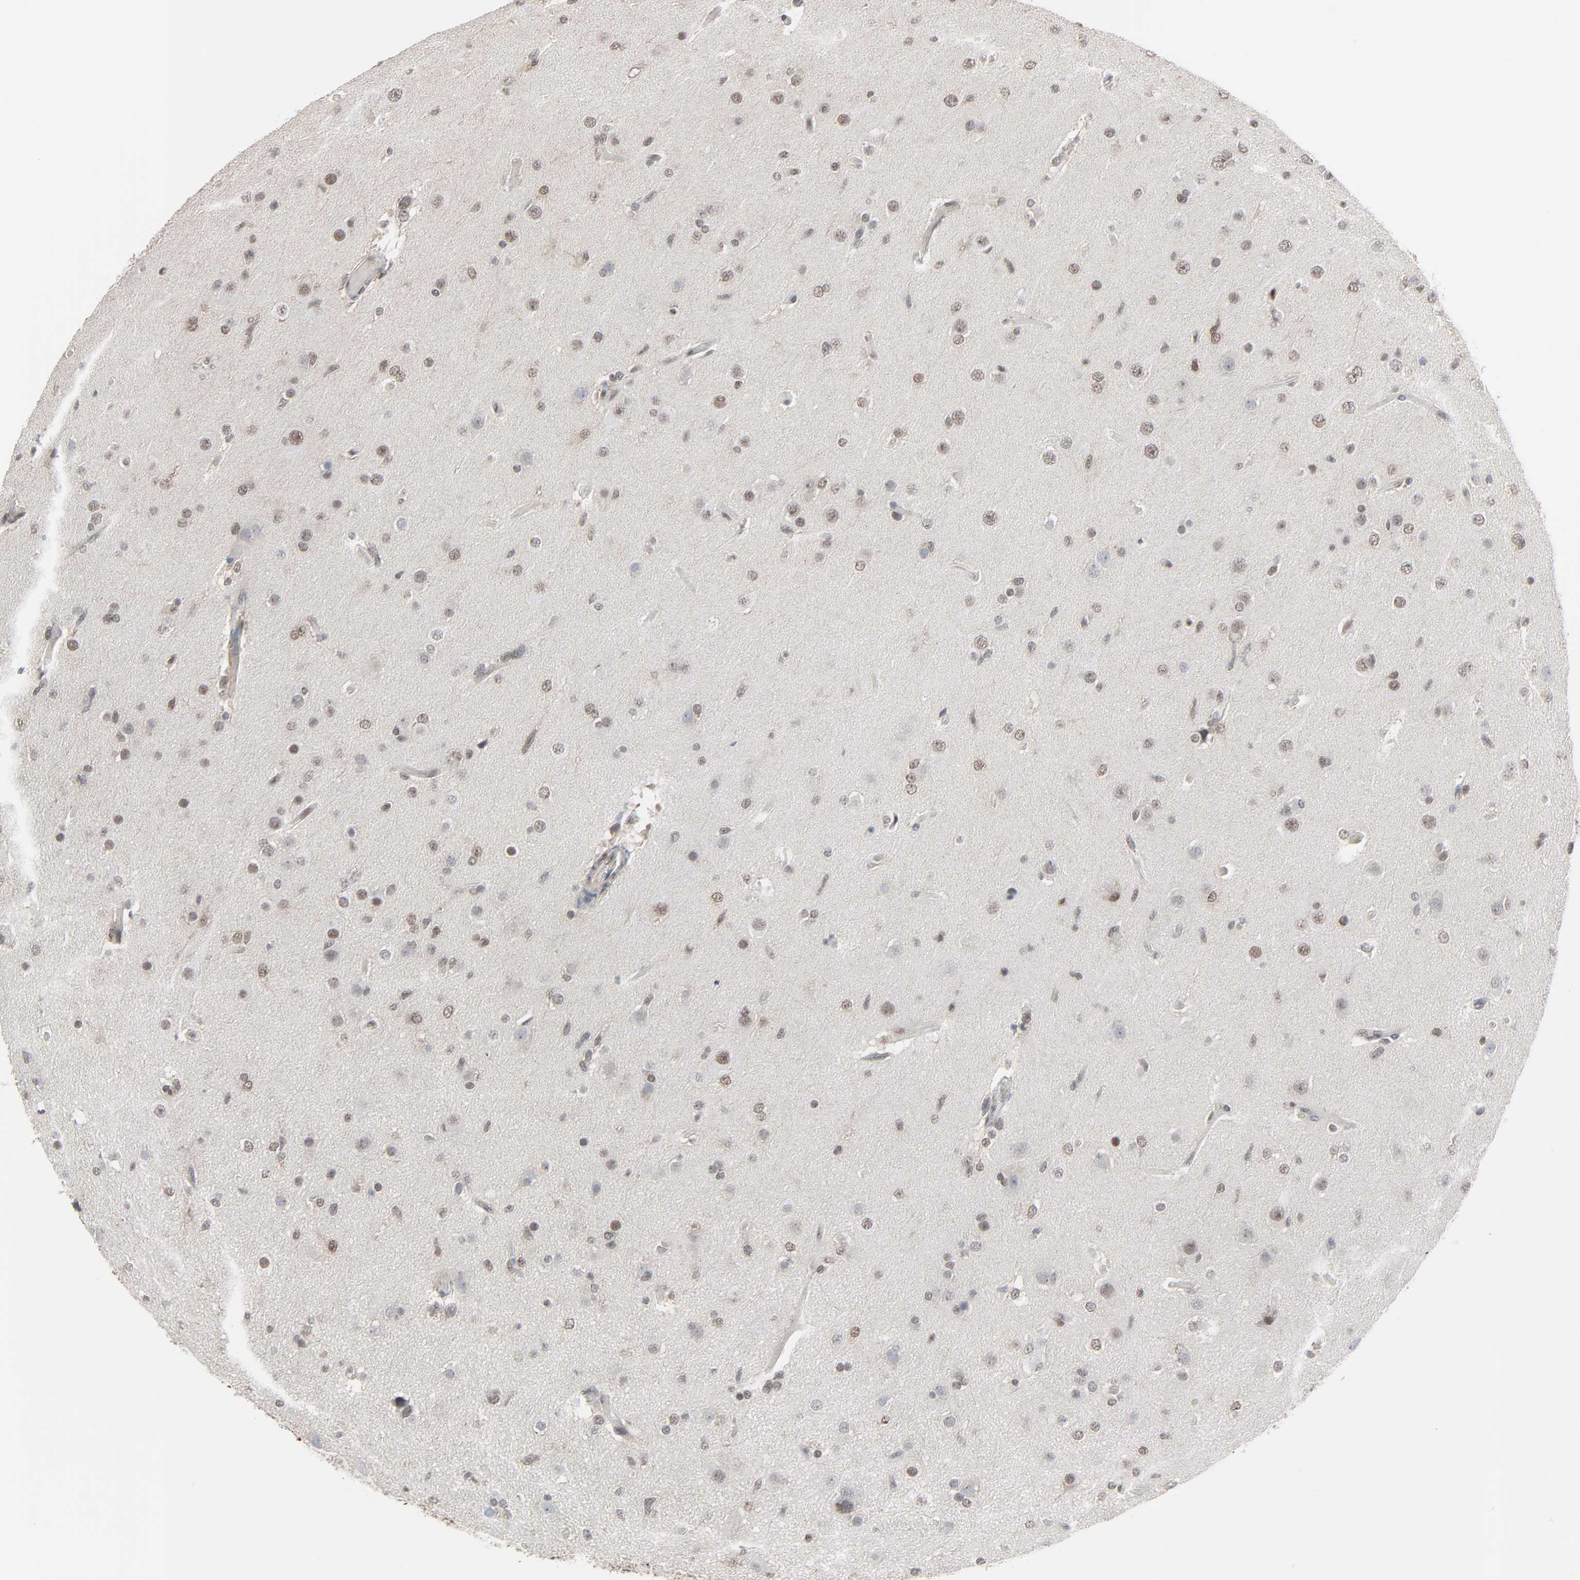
{"staining": {"intensity": "weak", "quantity": "<25%", "location": "nuclear"}, "tissue": "glioma", "cell_type": "Tumor cells", "image_type": "cancer", "snomed": [{"axis": "morphology", "description": "Glioma, malignant, High grade"}, {"axis": "topography", "description": "Brain"}], "caption": "Immunohistochemistry photomicrograph of glioma stained for a protein (brown), which exhibits no staining in tumor cells.", "gene": "FBXO28", "patient": {"sex": "male", "age": 33}}